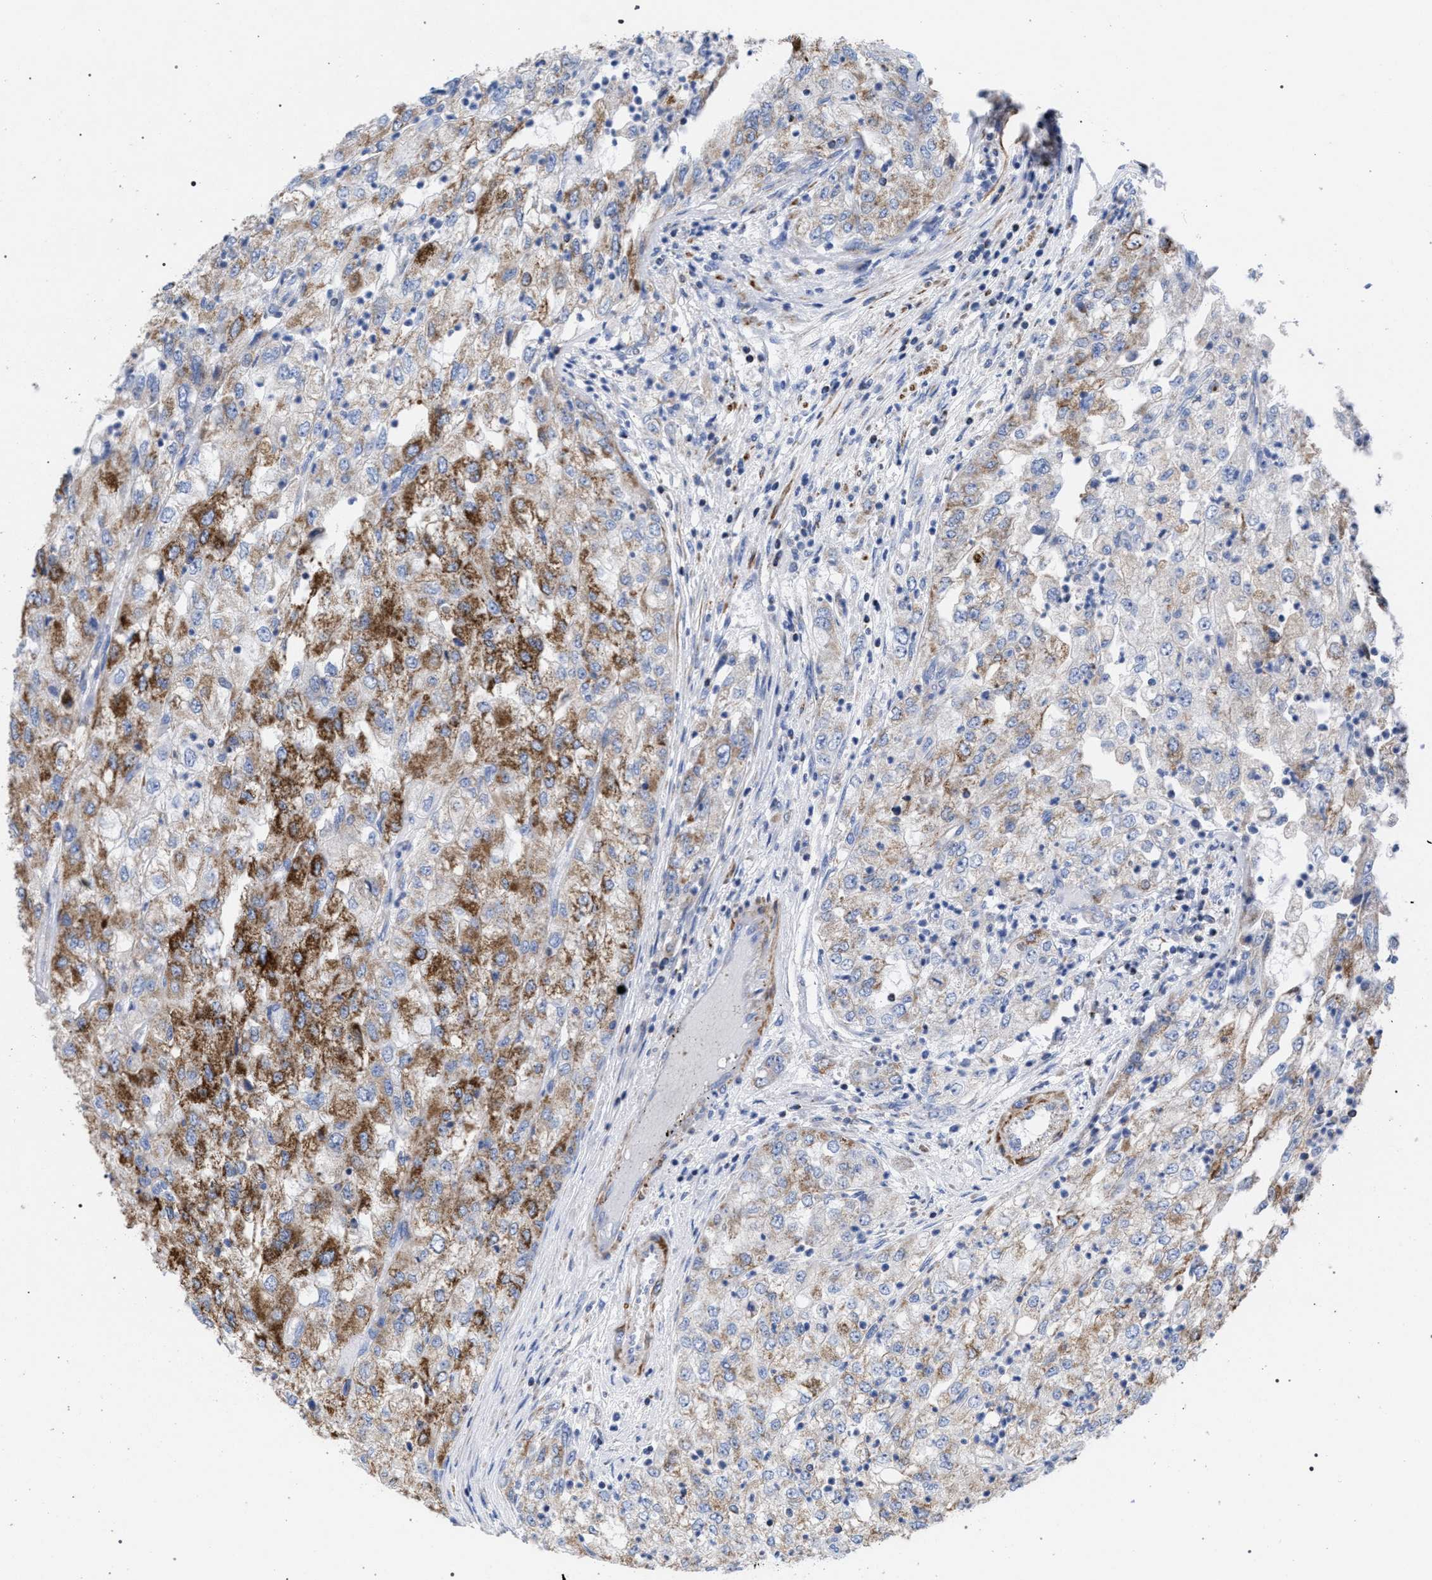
{"staining": {"intensity": "moderate", "quantity": "25%-75%", "location": "cytoplasmic/membranous"}, "tissue": "renal cancer", "cell_type": "Tumor cells", "image_type": "cancer", "snomed": [{"axis": "morphology", "description": "Adenocarcinoma, NOS"}, {"axis": "topography", "description": "Kidney"}], "caption": "Renal cancer (adenocarcinoma) stained with IHC exhibits moderate cytoplasmic/membranous staining in approximately 25%-75% of tumor cells.", "gene": "ACADS", "patient": {"sex": "female", "age": 54}}